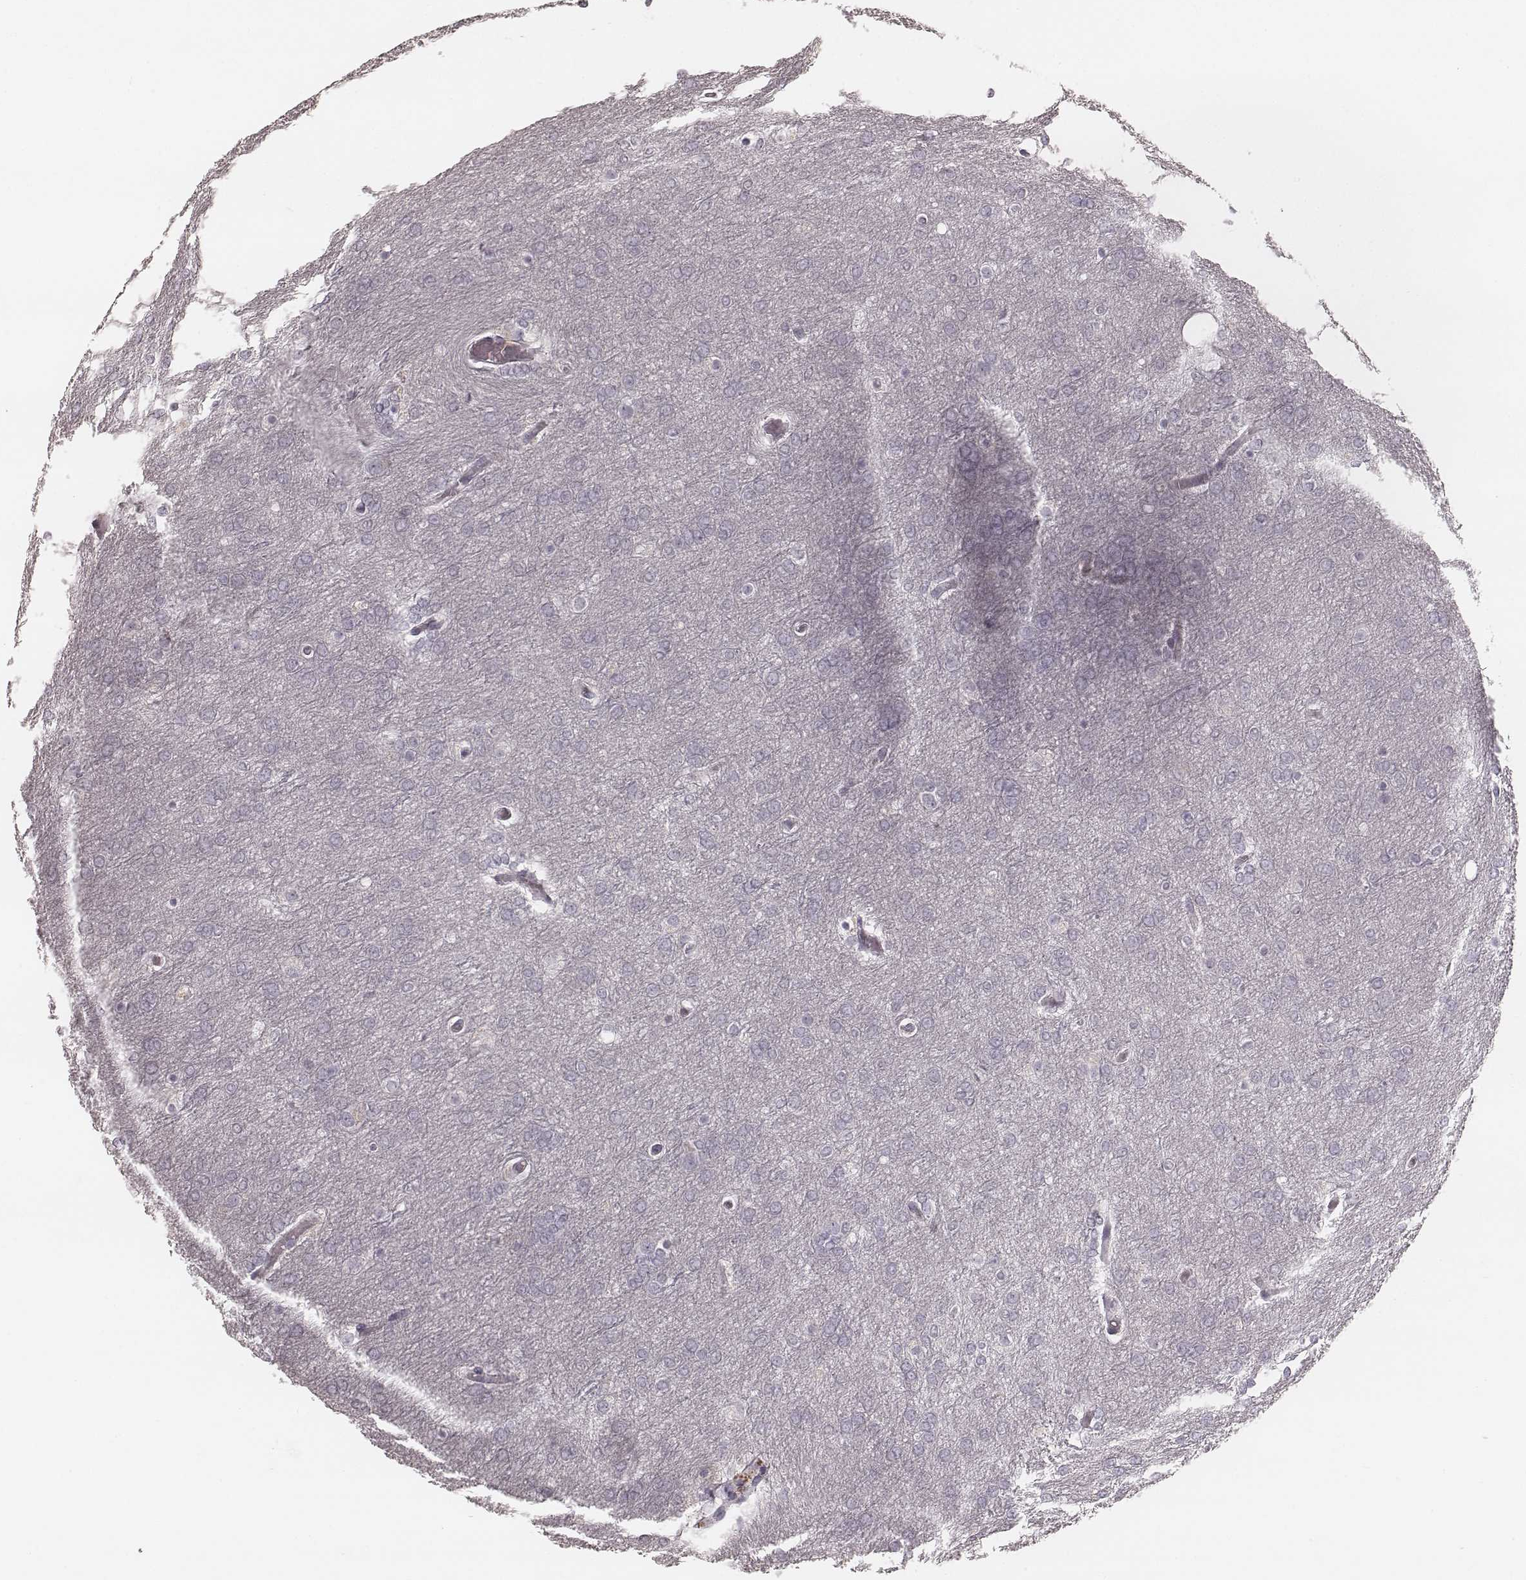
{"staining": {"intensity": "negative", "quantity": "none", "location": "none"}, "tissue": "glioma", "cell_type": "Tumor cells", "image_type": "cancer", "snomed": [{"axis": "morphology", "description": "Glioma, malignant, High grade"}, {"axis": "topography", "description": "Brain"}], "caption": "Immunohistochemical staining of human malignant glioma (high-grade) exhibits no significant staining in tumor cells. (DAB (3,3'-diaminobenzidine) immunohistochemistry with hematoxylin counter stain).", "gene": "SMIM24", "patient": {"sex": "female", "age": 61}}